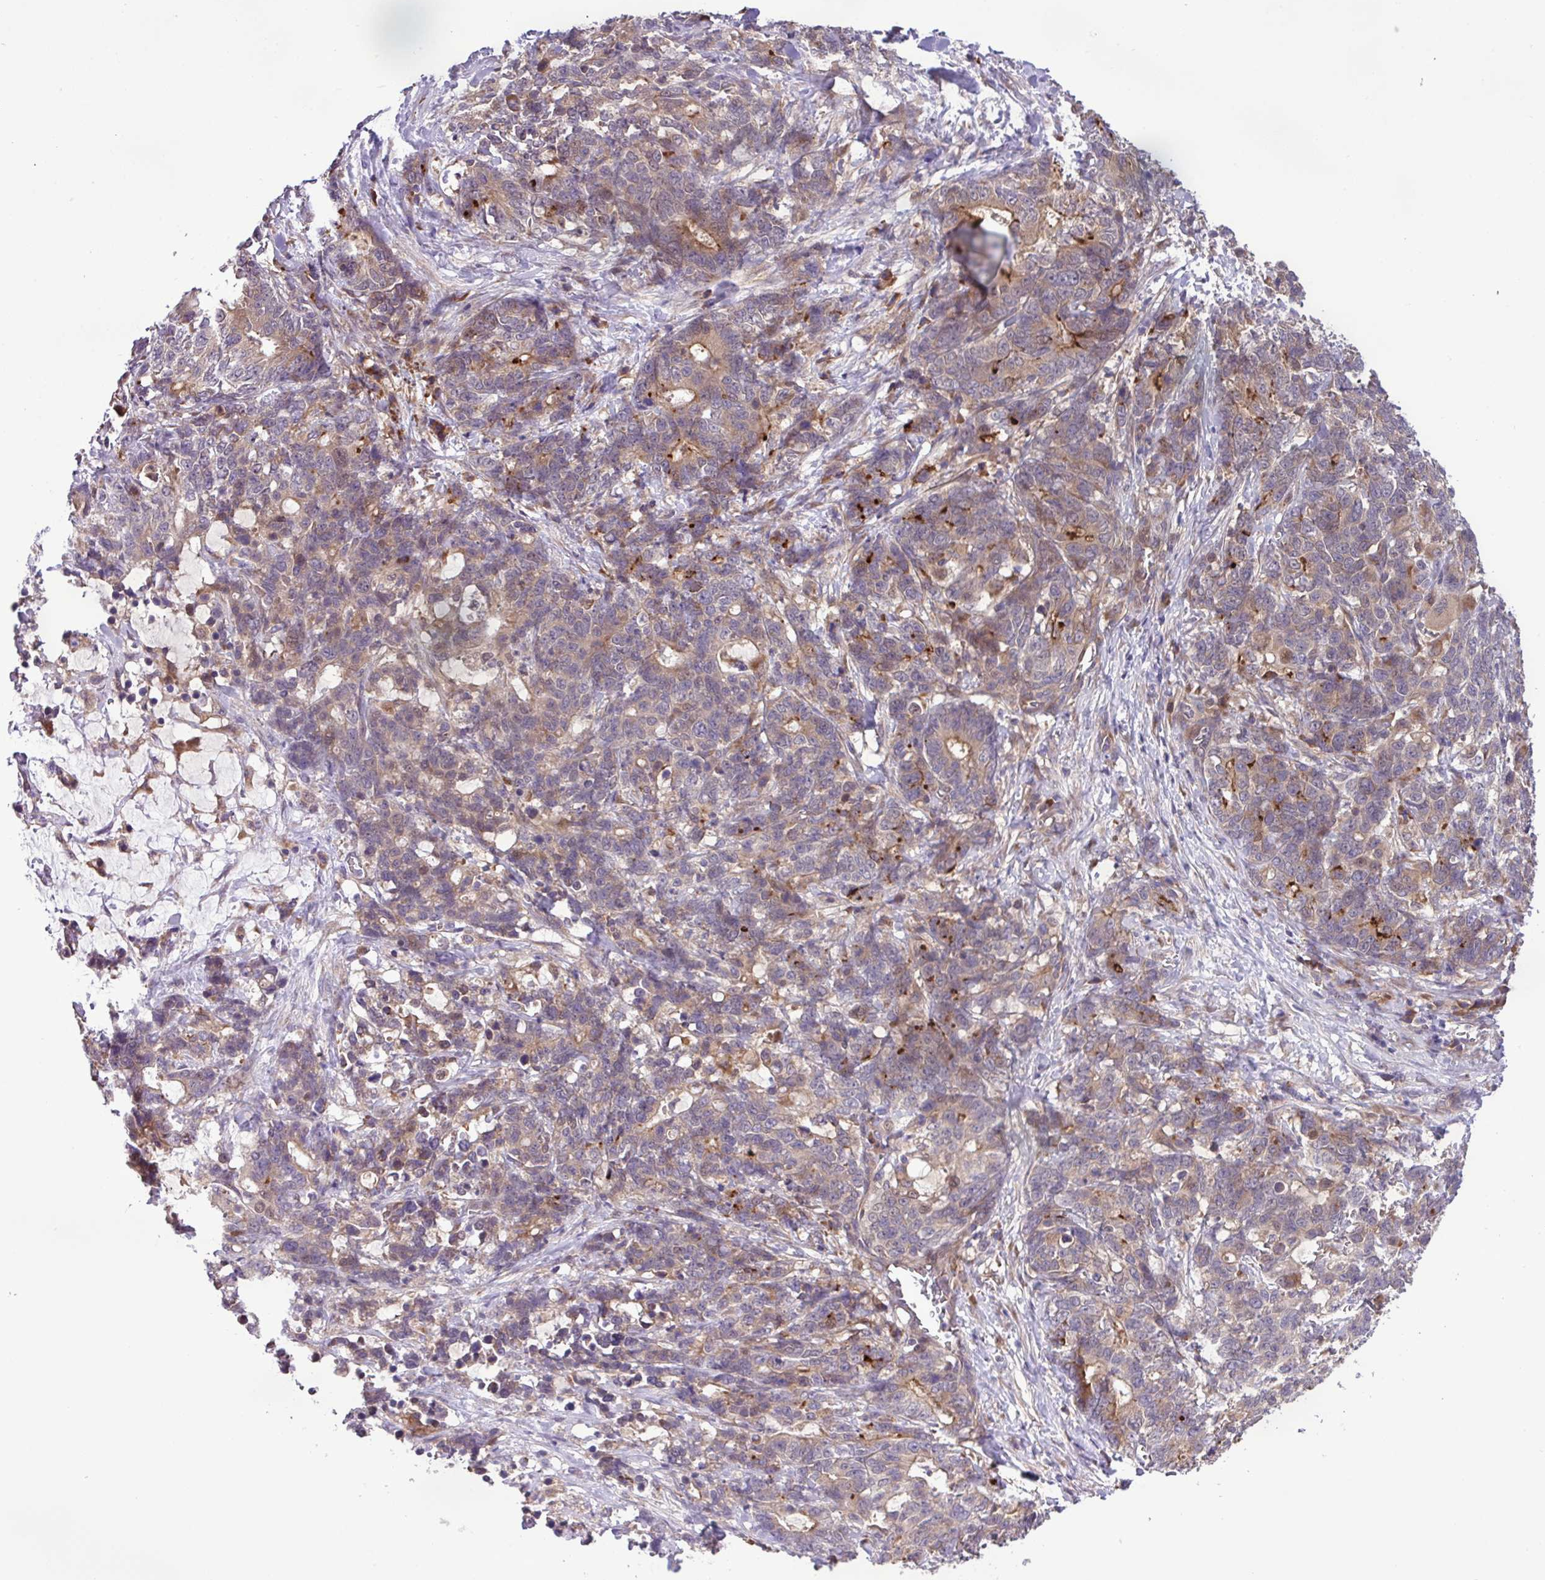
{"staining": {"intensity": "weak", "quantity": "25%-75%", "location": "cytoplasmic/membranous"}, "tissue": "stomach cancer", "cell_type": "Tumor cells", "image_type": "cancer", "snomed": [{"axis": "morphology", "description": "Normal tissue, NOS"}, {"axis": "morphology", "description": "Adenocarcinoma, NOS"}, {"axis": "topography", "description": "Stomach"}], "caption": "Immunohistochemistry photomicrograph of human stomach cancer stained for a protein (brown), which demonstrates low levels of weak cytoplasmic/membranous expression in about 25%-75% of tumor cells.", "gene": "DLGAP4", "patient": {"sex": "female", "age": 64}}